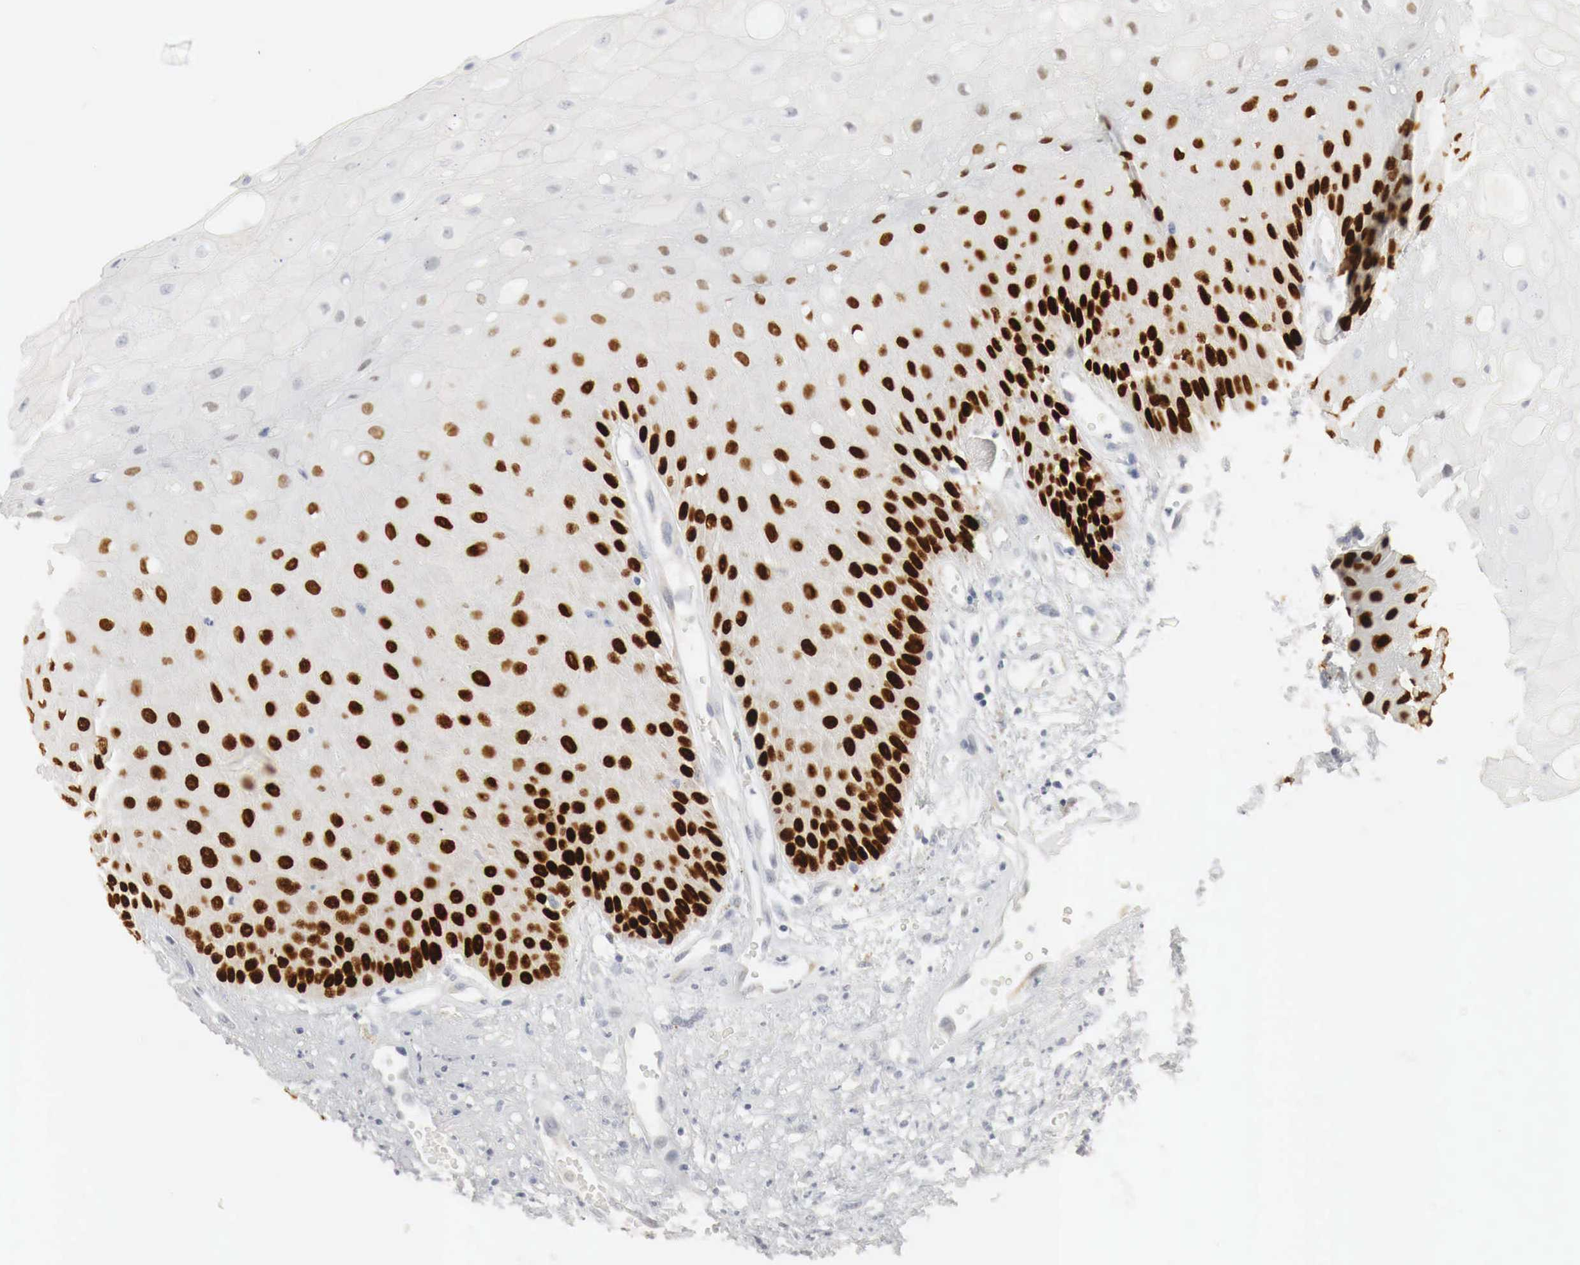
{"staining": {"intensity": "strong", "quantity": "25%-75%", "location": "nuclear"}, "tissue": "oral mucosa", "cell_type": "Squamous epithelial cells", "image_type": "normal", "snomed": [{"axis": "morphology", "description": "Normal tissue, NOS"}, {"axis": "topography", "description": "Oral tissue"}], "caption": "Strong nuclear expression for a protein is identified in about 25%-75% of squamous epithelial cells of unremarkable oral mucosa using immunohistochemistry.", "gene": "TP63", "patient": {"sex": "male", "age": 54}}